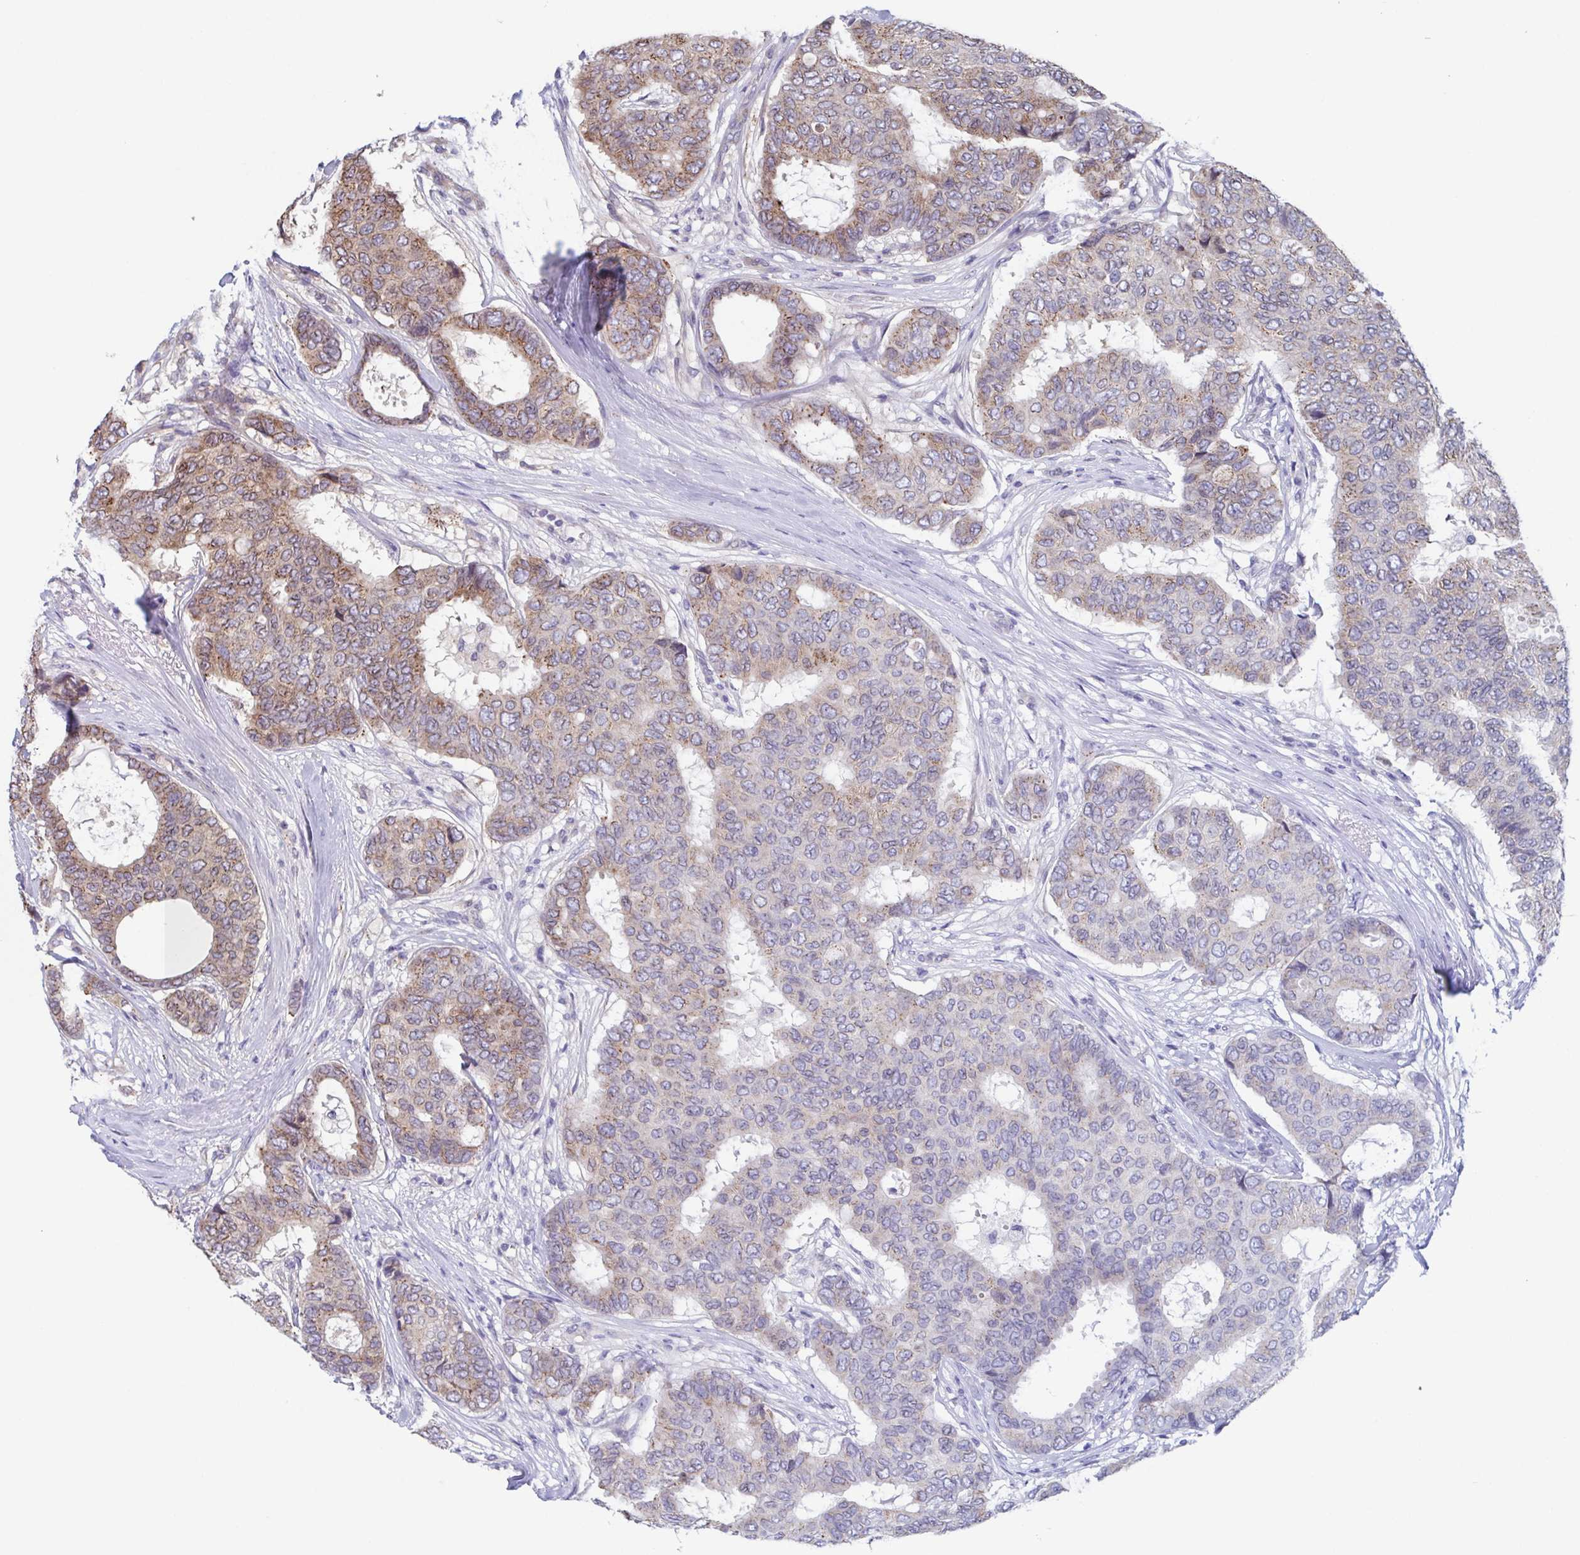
{"staining": {"intensity": "moderate", "quantity": "25%-75%", "location": "cytoplasmic/membranous"}, "tissue": "breast cancer", "cell_type": "Tumor cells", "image_type": "cancer", "snomed": [{"axis": "morphology", "description": "Duct carcinoma"}, {"axis": "topography", "description": "Breast"}], "caption": "Human intraductal carcinoma (breast) stained with a brown dye shows moderate cytoplasmic/membranous positive expression in about 25%-75% of tumor cells.", "gene": "COPB1", "patient": {"sex": "female", "age": 75}}